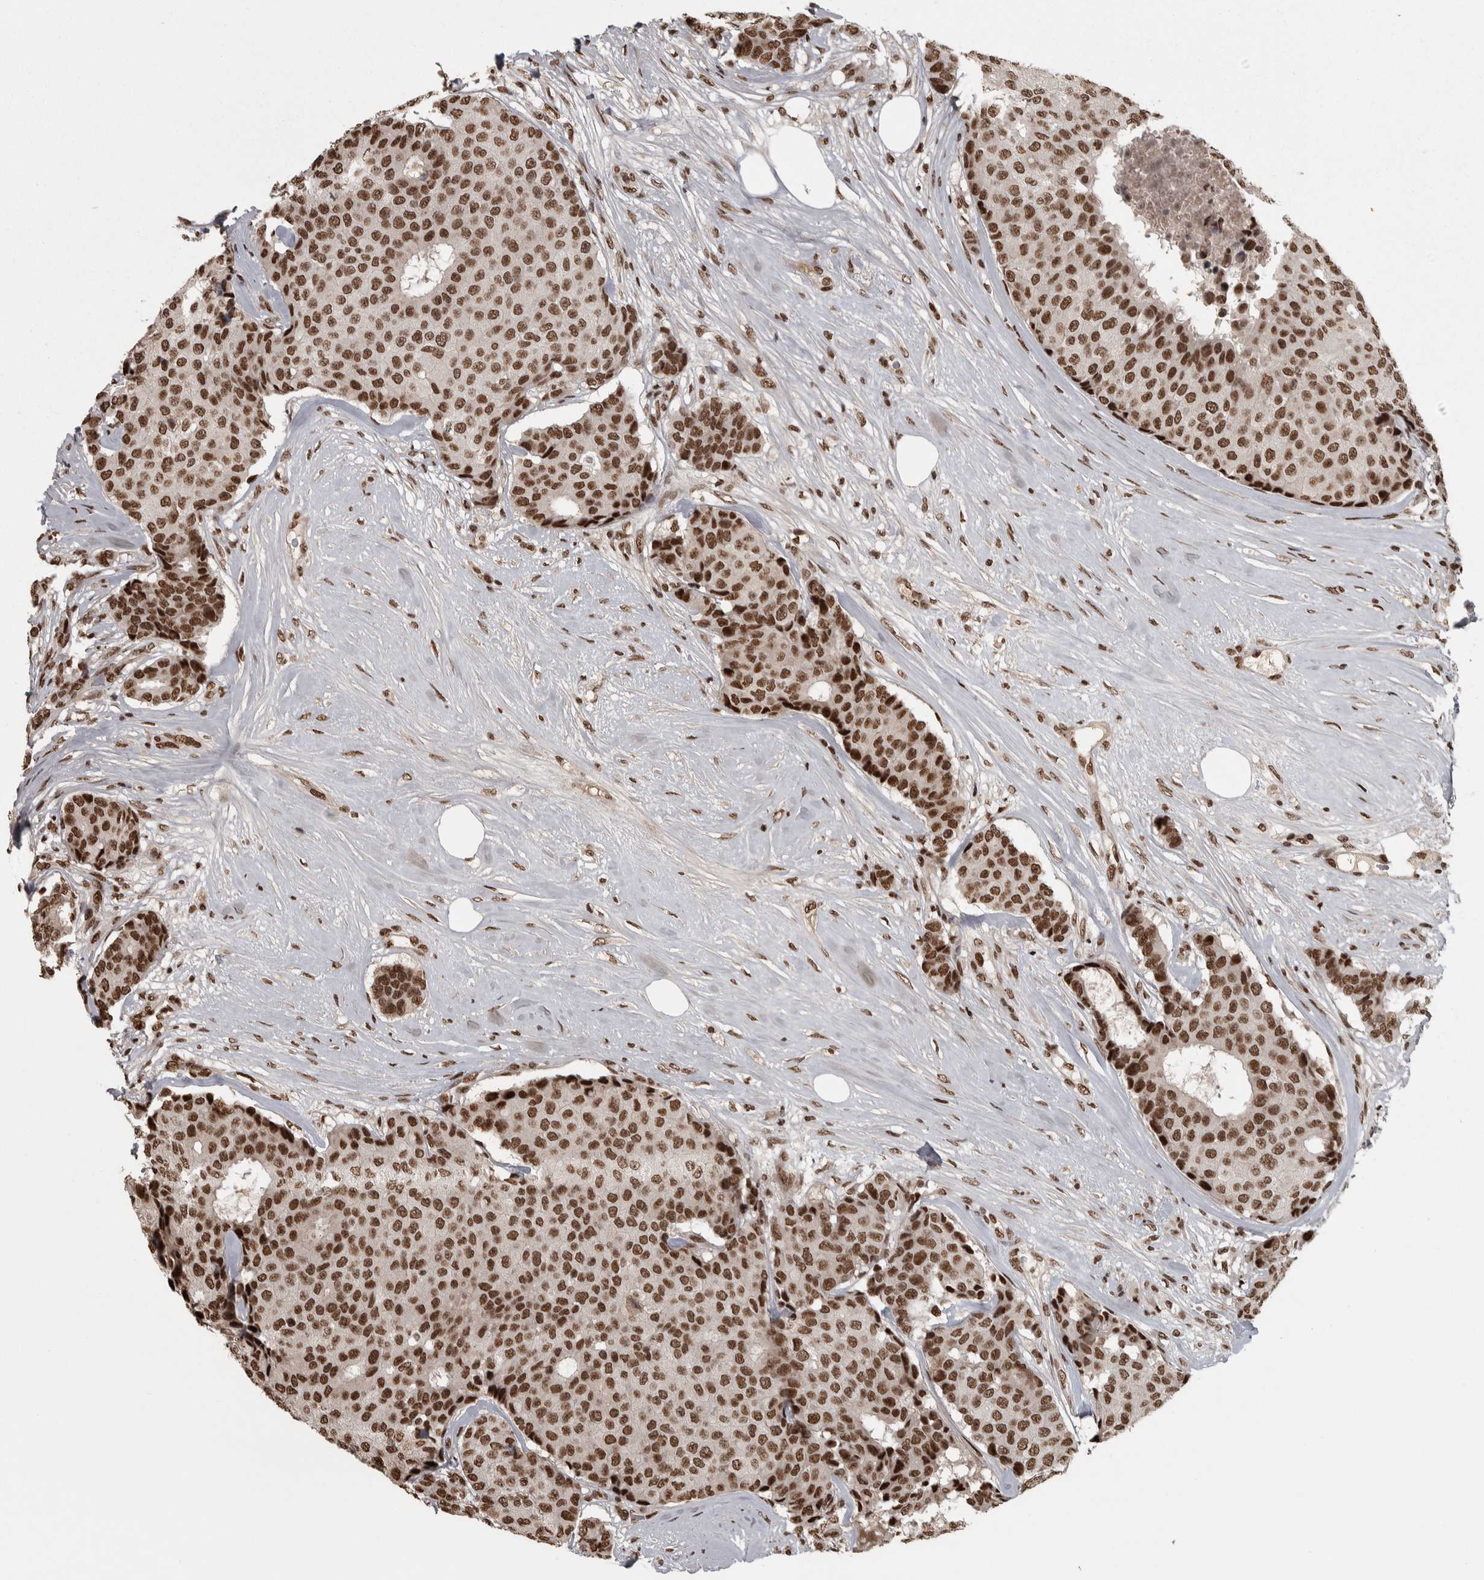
{"staining": {"intensity": "strong", "quantity": ">75%", "location": "nuclear"}, "tissue": "breast cancer", "cell_type": "Tumor cells", "image_type": "cancer", "snomed": [{"axis": "morphology", "description": "Duct carcinoma"}, {"axis": "topography", "description": "Breast"}], "caption": "A photomicrograph of human intraductal carcinoma (breast) stained for a protein shows strong nuclear brown staining in tumor cells.", "gene": "ZFHX4", "patient": {"sex": "female", "age": 75}}